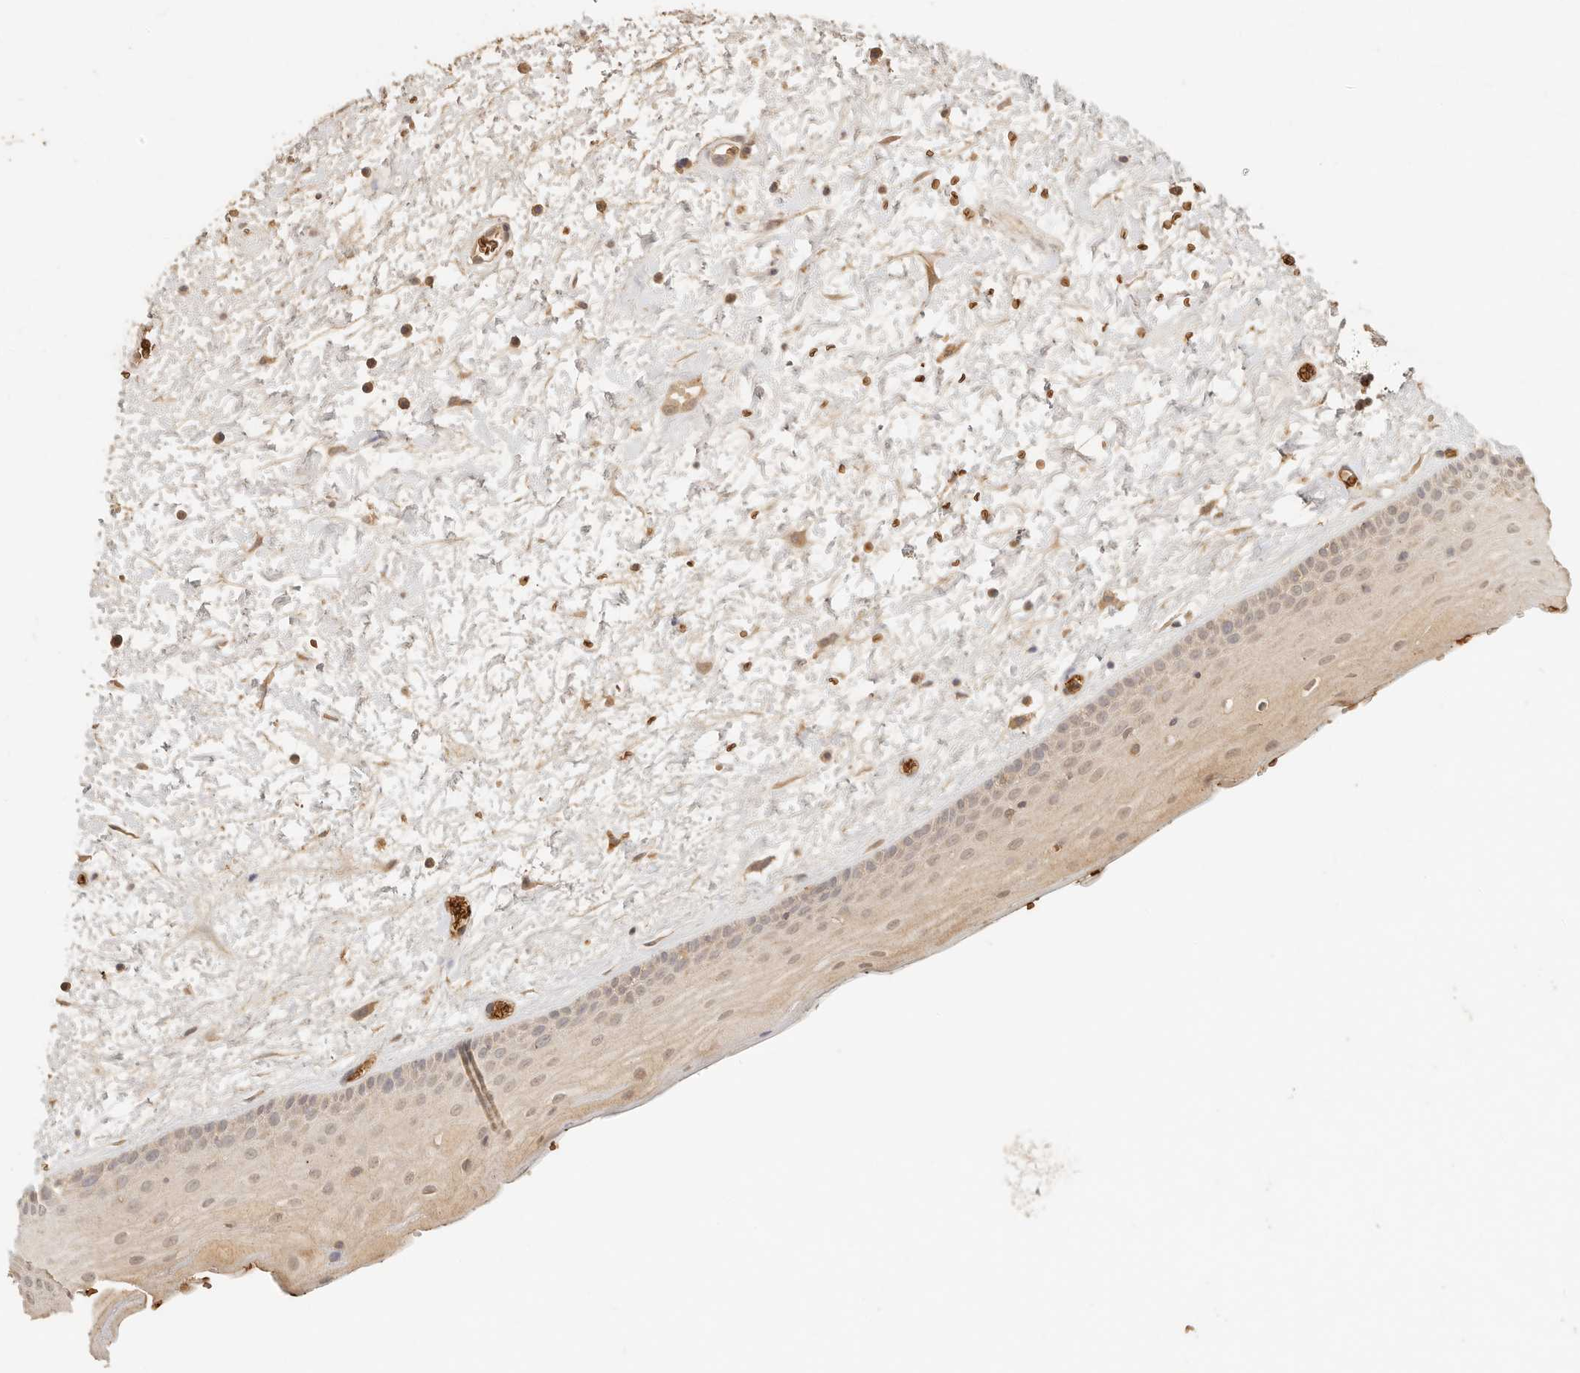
{"staining": {"intensity": "weak", "quantity": "<25%", "location": "cytoplasmic/membranous,nuclear"}, "tissue": "oral mucosa", "cell_type": "Squamous epithelial cells", "image_type": "normal", "snomed": [{"axis": "morphology", "description": "Normal tissue, NOS"}, {"axis": "topography", "description": "Oral tissue"}], "caption": "Squamous epithelial cells are negative for brown protein staining in unremarkable oral mucosa. Nuclei are stained in blue.", "gene": "INTS11", "patient": {"sex": "female", "age": 76}}